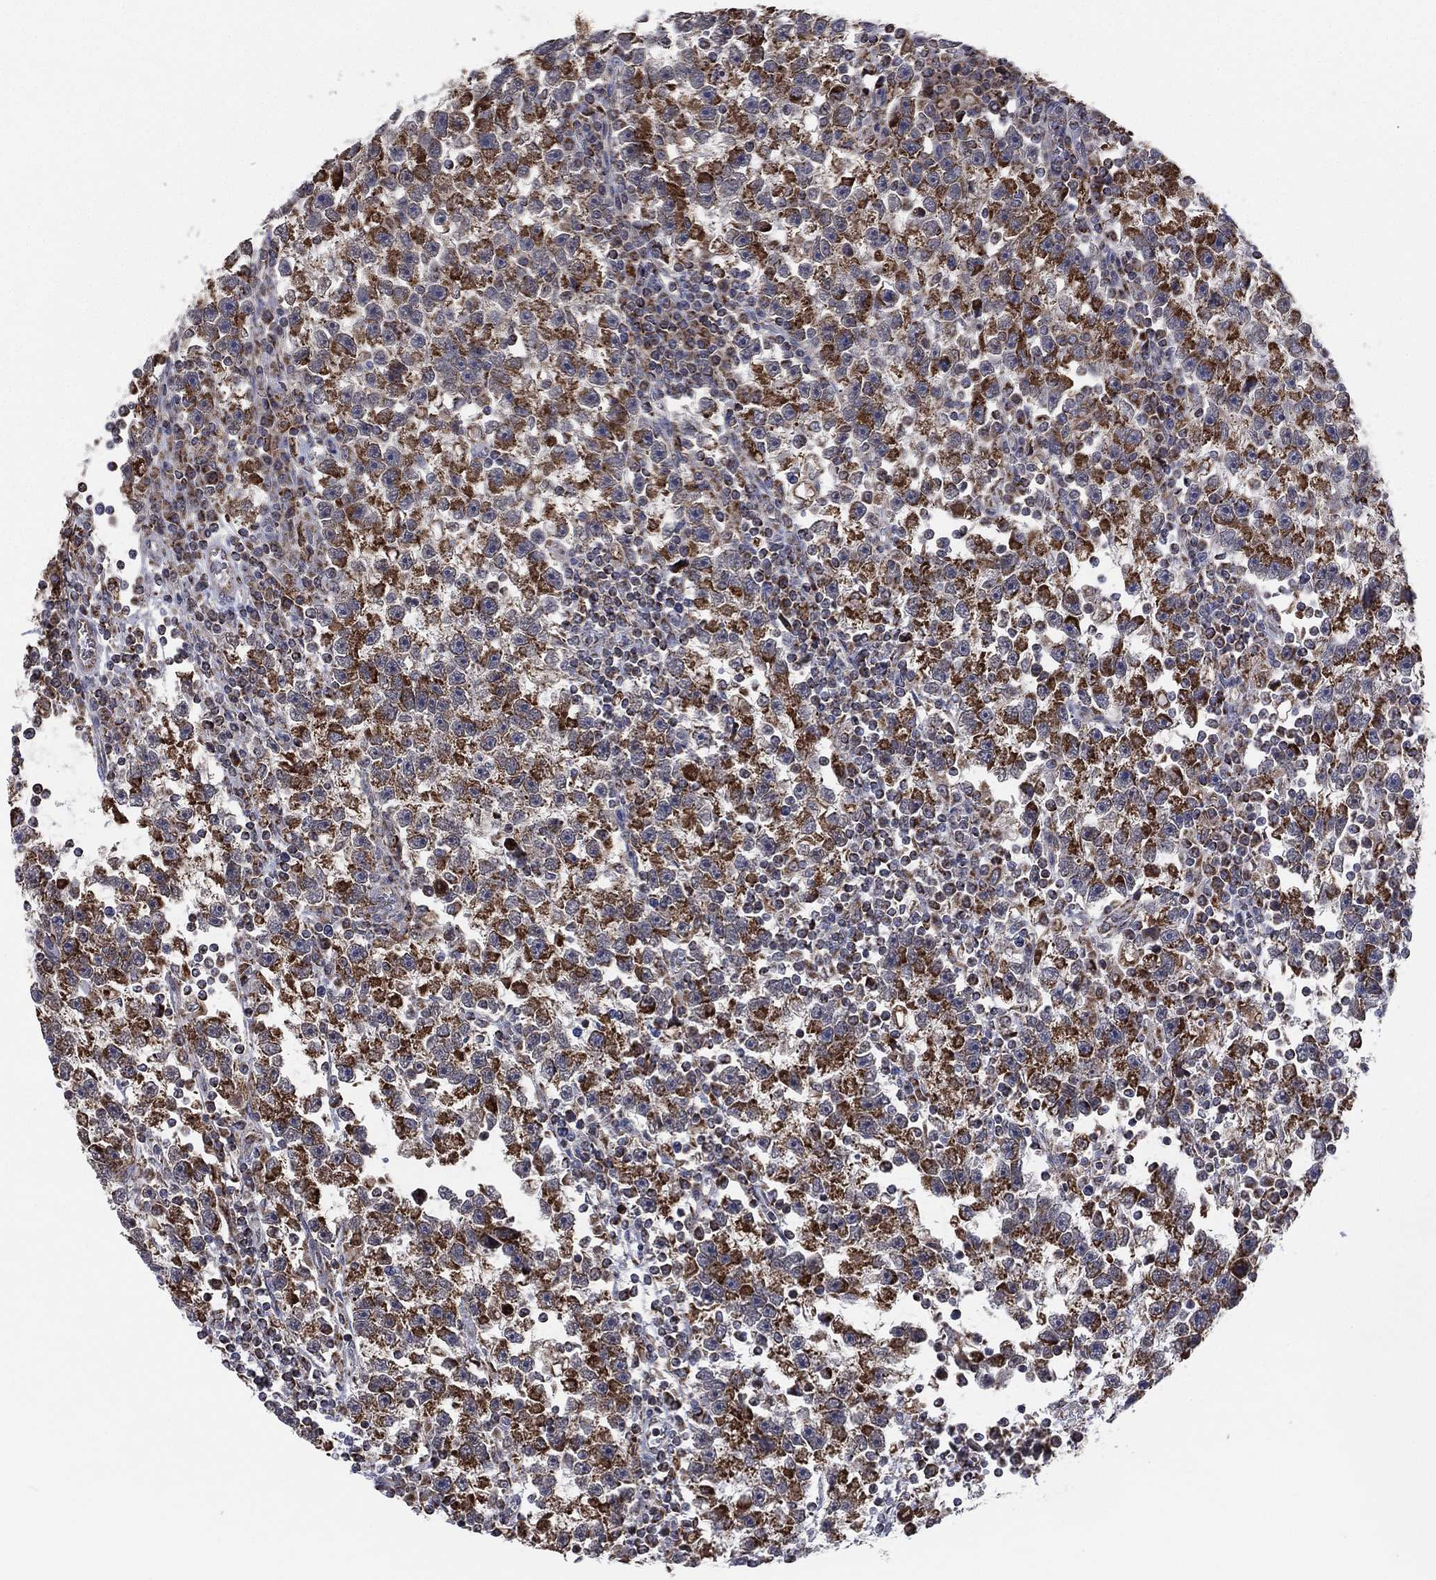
{"staining": {"intensity": "moderate", "quantity": "25%-75%", "location": "cytoplasmic/membranous"}, "tissue": "testis cancer", "cell_type": "Tumor cells", "image_type": "cancer", "snomed": [{"axis": "morphology", "description": "Seminoma, NOS"}, {"axis": "topography", "description": "Testis"}], "caption": "This is an image of immunohistochemistry (IHC) staining of testis seminoma, which shows moderate staining in the cytoplasmic/membranous of tumor cells.", "gene": "PSMG4", "patient": {"sex": "male", "age": 47}}